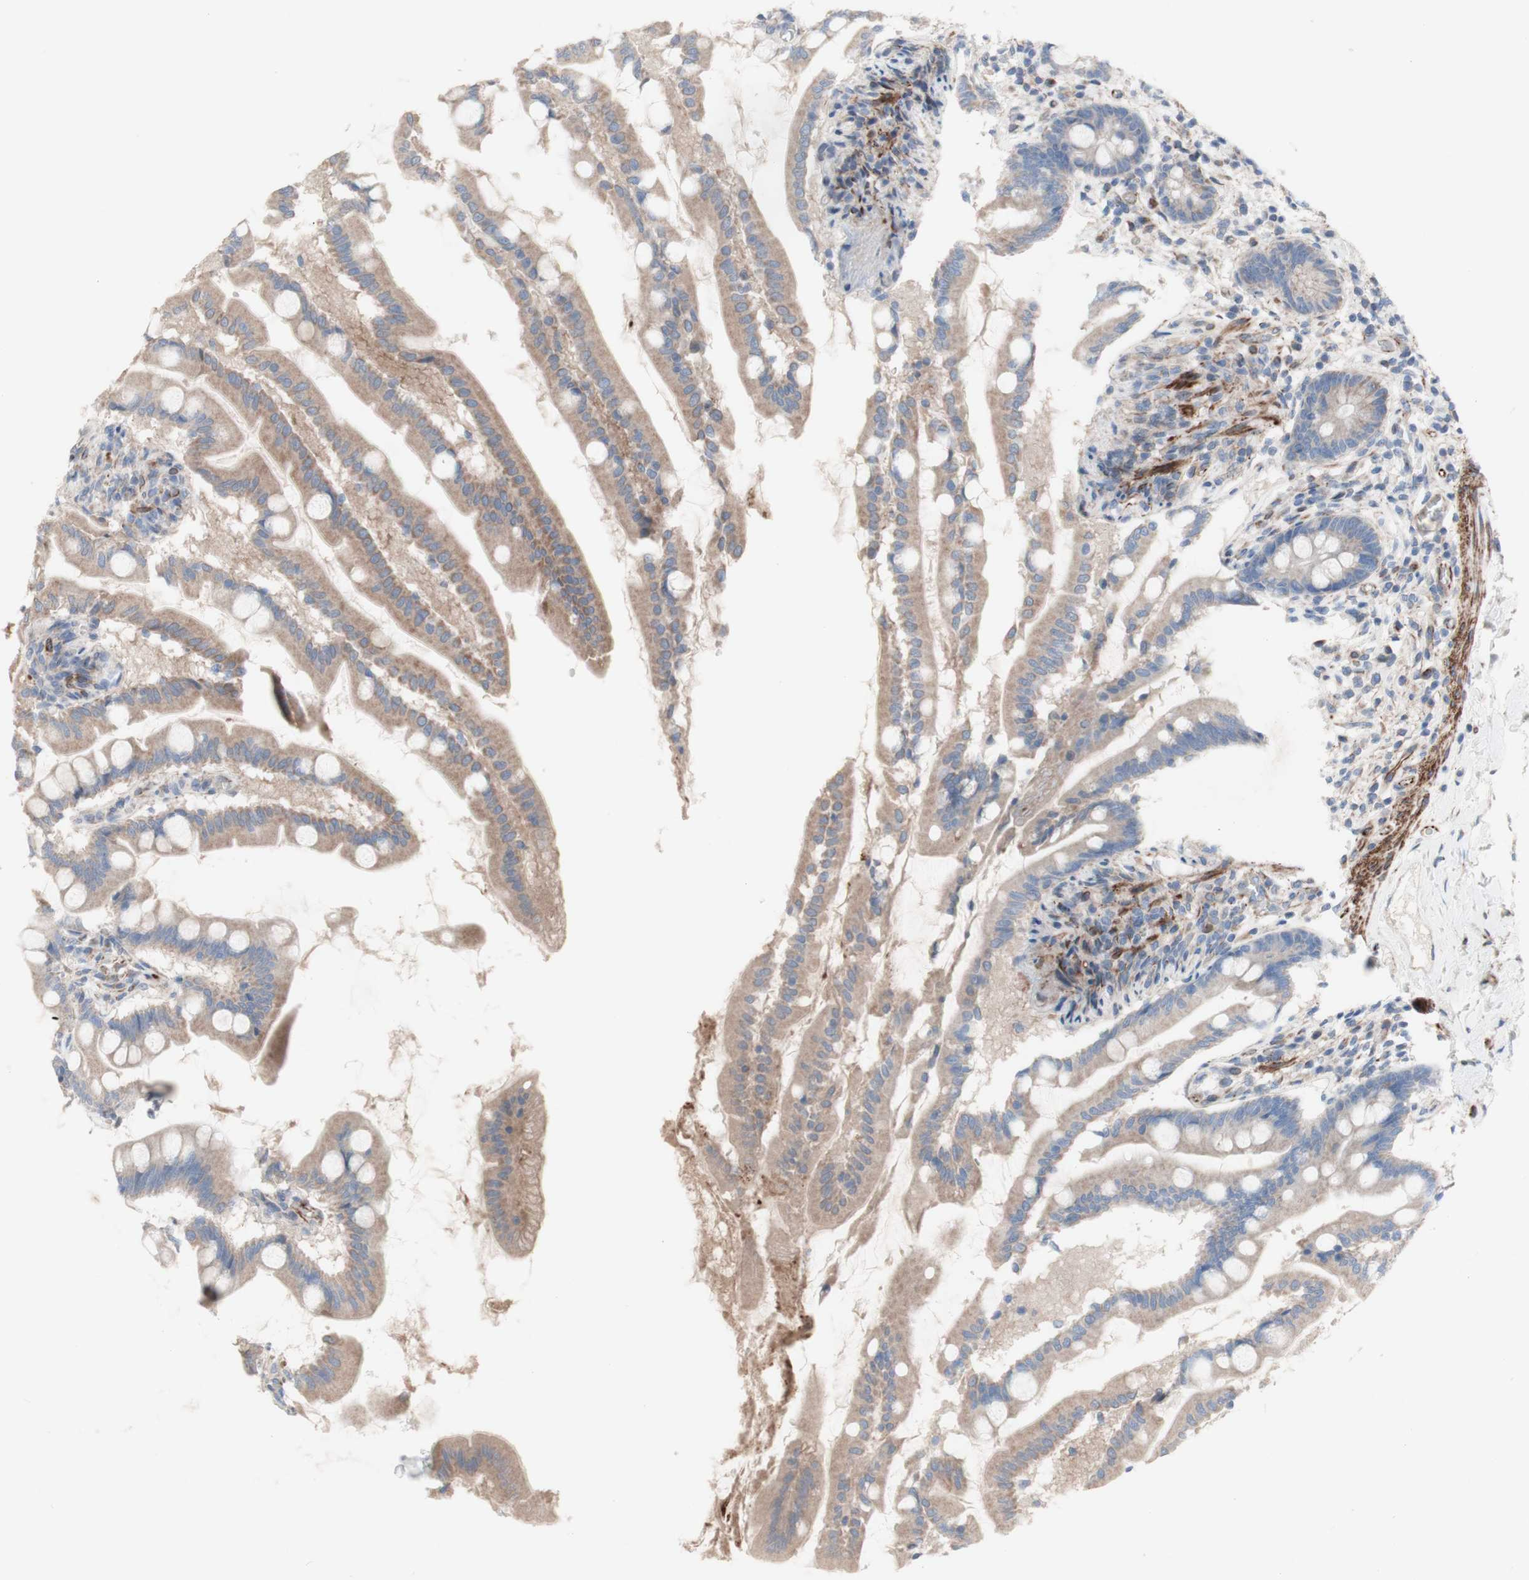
{"staining": {"intensity": "weak", "quantity": ">75%", "location": "cytoplasmic/membranous"}, "tissue": "small intestine", "cell_type": "Glandular cells", "image_type": "normal", "snomed": [{"axis": "morphology", "description": "Normal tissue, NOS"}, {"axis": "topography", "description": "Small intestine"}], "caption": "An image of small intestine stained for a protein shows weak cytoplasmic/membranous brown staining in glandular cells. (Stains: DAB (3,3'-diaminobenzidine) in brown, nuclei in blue, Microscopy: brightfield microscopy at high magnification).", "gene": "AGPAT5", "patient": {"sex": "female", "age": 56}}